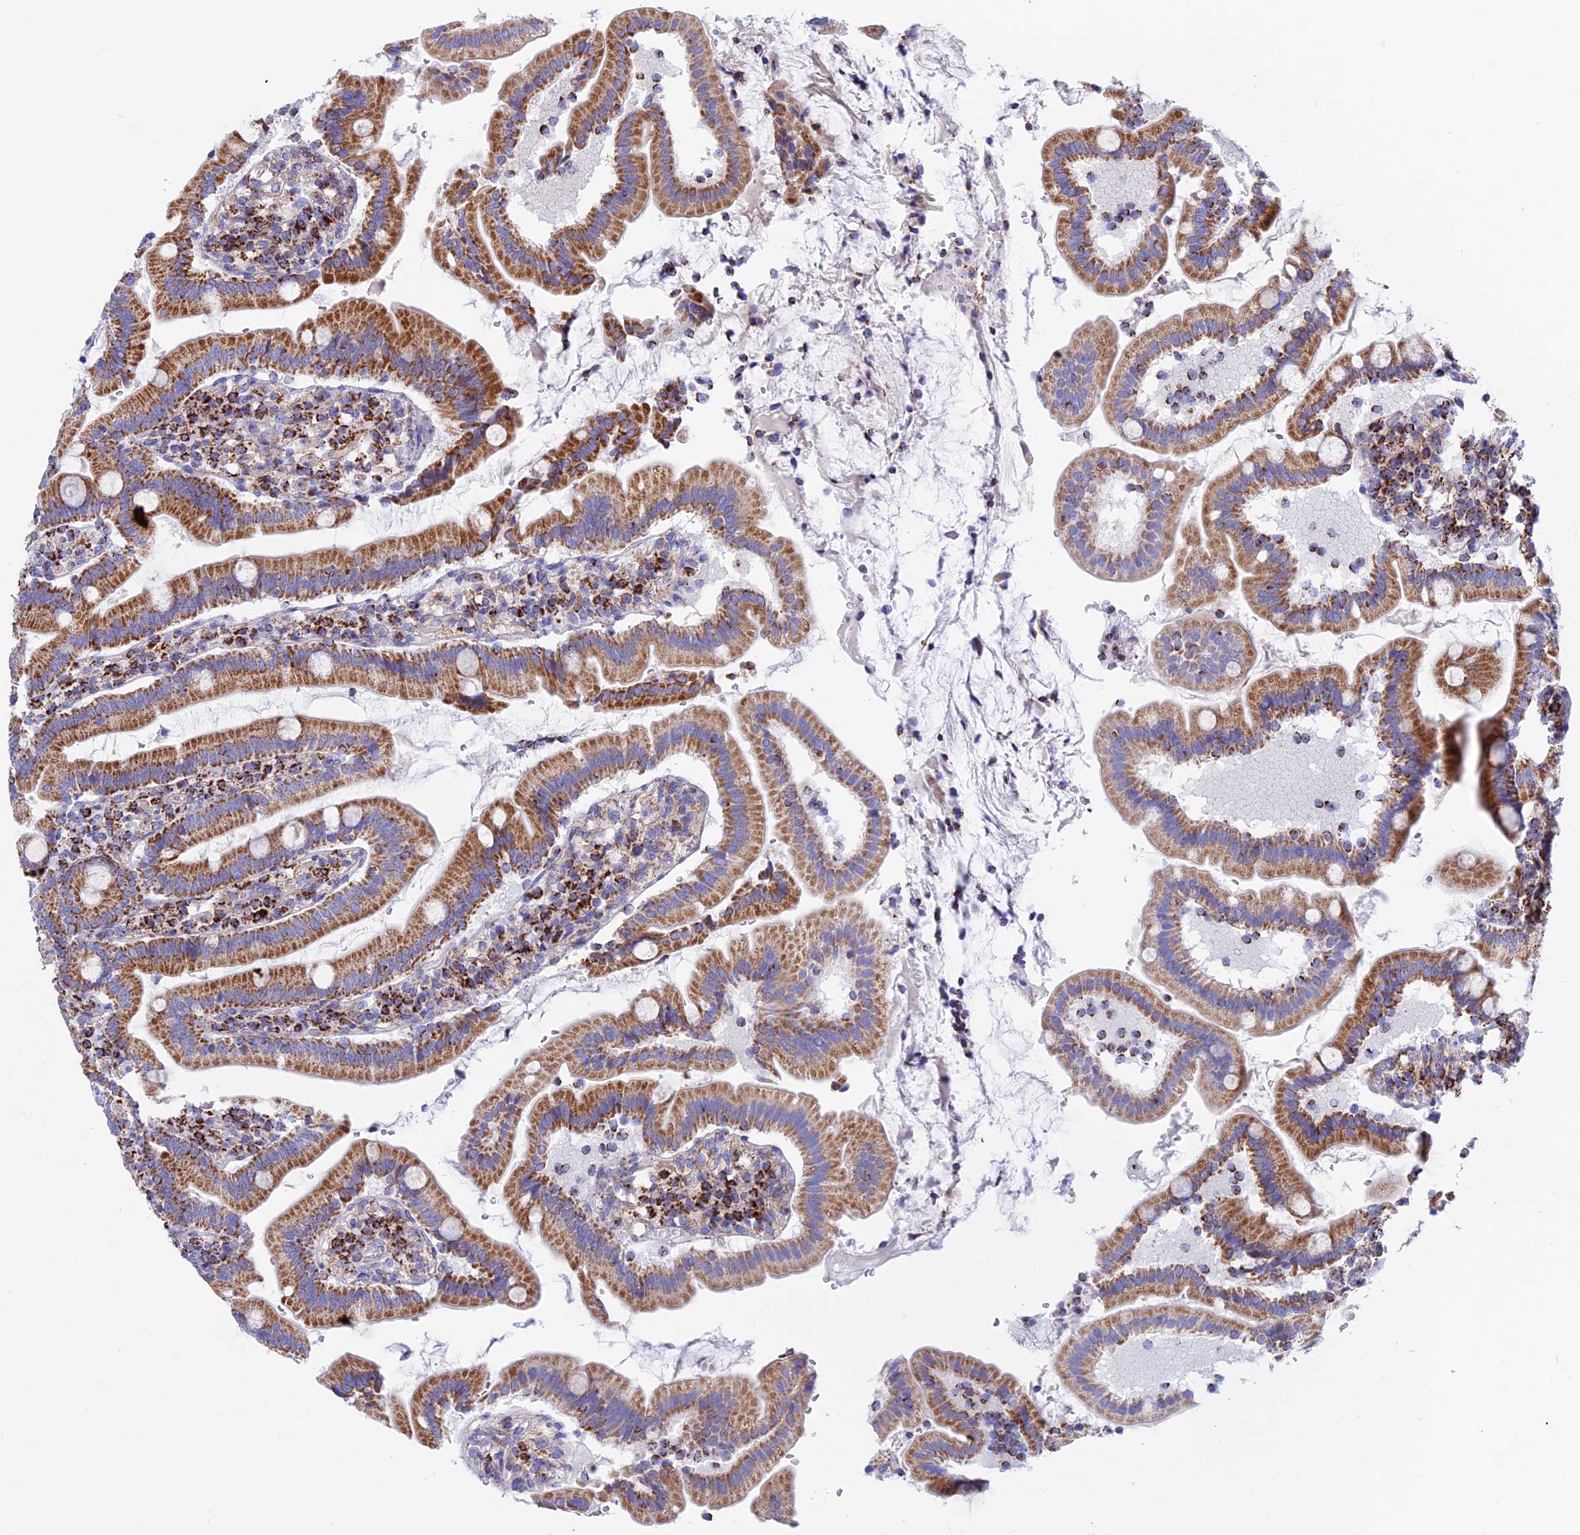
{"staining": {"intensity": "strong", "quantity": ">75%", "location": "cytoplasmic/membranous"}, "tissue": "duodenum", "cell_type": "Glandular cells", "image_type": "normal", "snomed": [{"axis": "morphology", "description": "Normal tissue, NOS"}, {"axis": "topography", "description": "Duodenum"}], "caption": "Immunohistochemistry (IHC) of normal human duodenum demonstrates high levels of strong cytoplasmic/membranous expression in approximately >75% of glandular cells. Using DAB (3,3'-diaminobenzidine) (brown) and hematoxylin (blue) stains, captured at high magnification using brightfield microscopy.", "gene": "GCDH", "patient": {"sex": "female", "age": 67}}